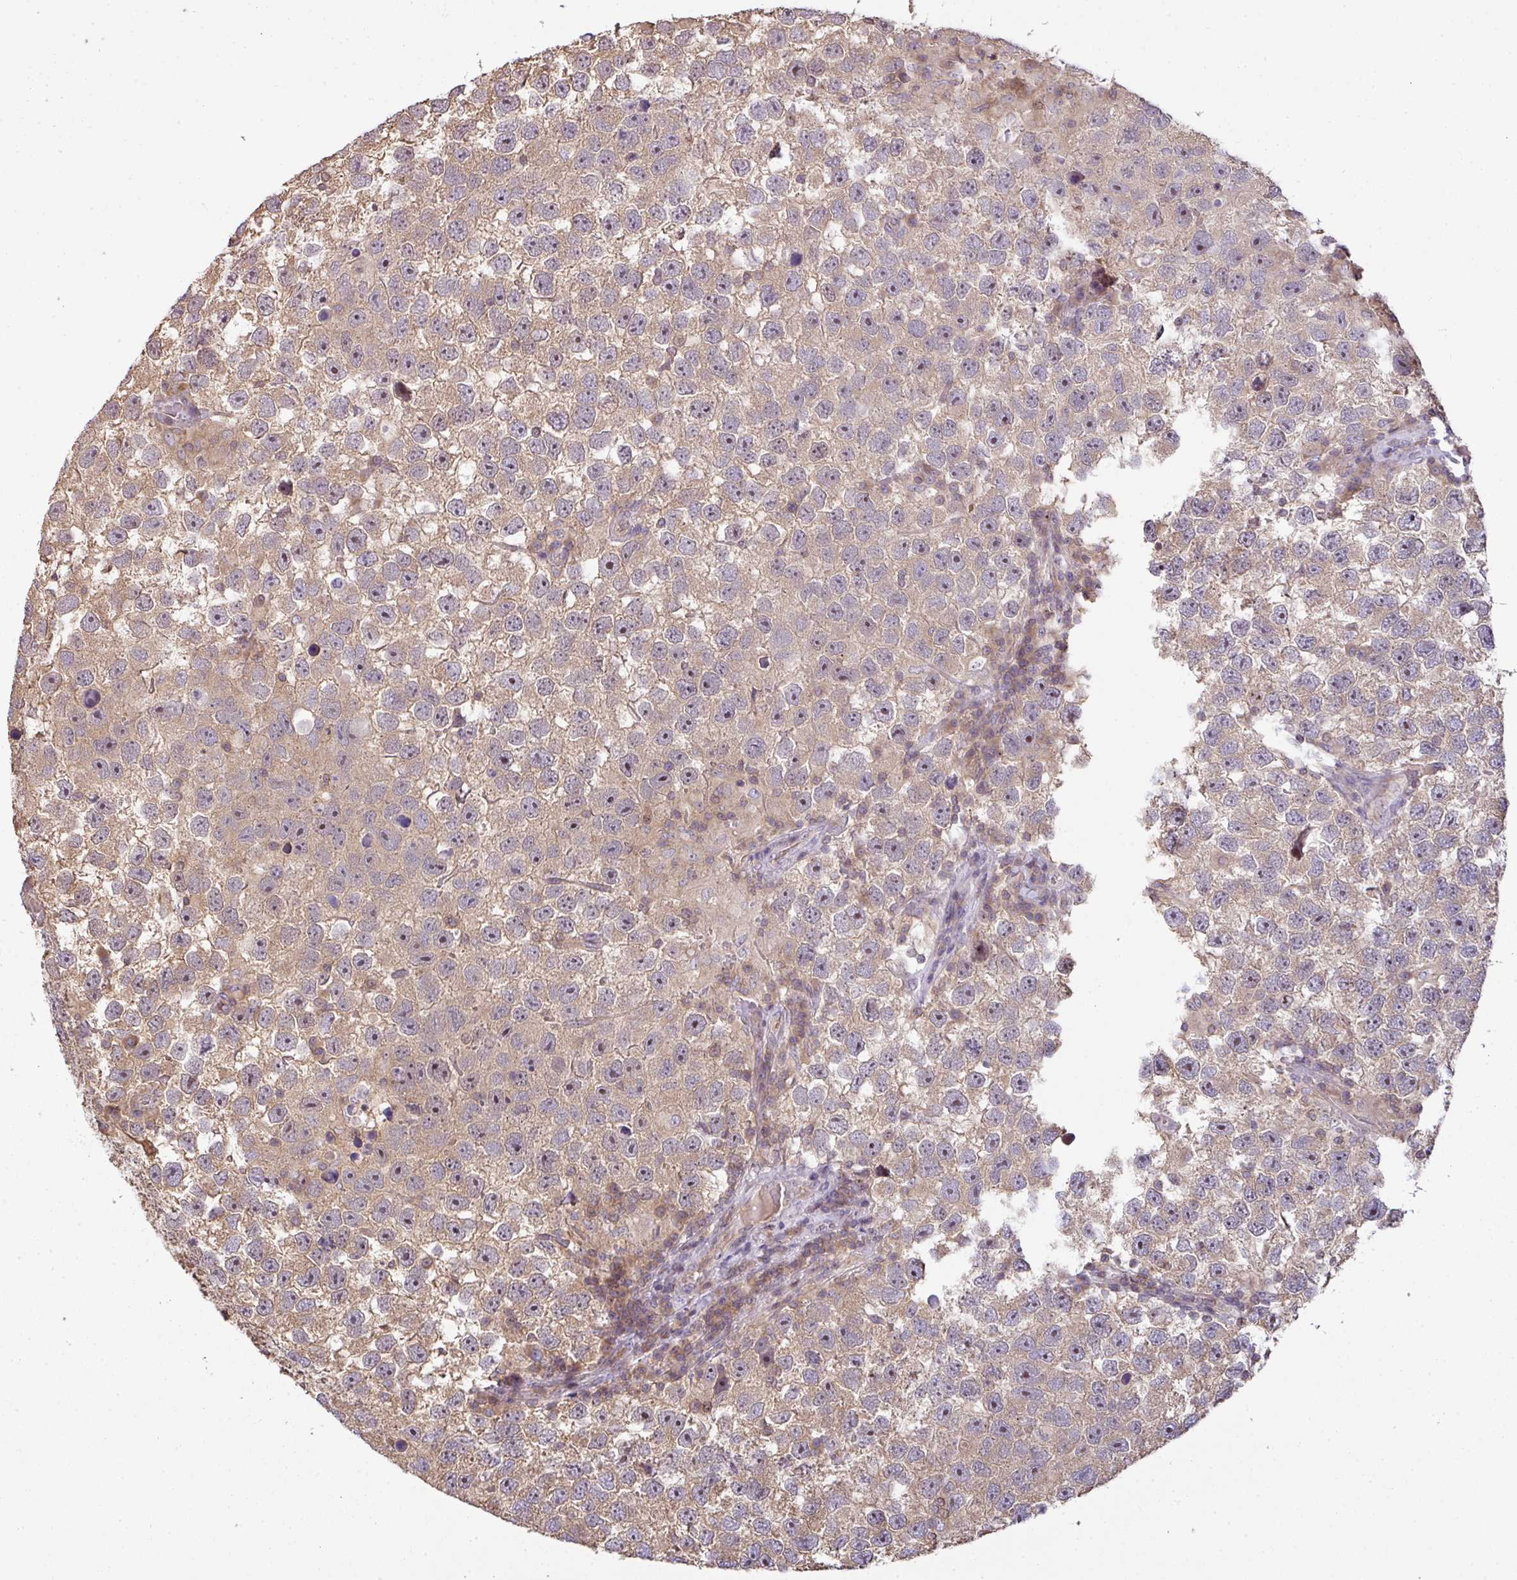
{"staining": {"intensity": "moderate", "quantity": ">75%", "location": "cytoplasmic/membranous,nuclear"}, "tissue": "testis cancer", "cell_type": "Tumor cells", "image_type": "cancer", "snomed": [{"axis": "morphology", "description": "Seminoma, NOS"}, {"axis": "topography", "description": "Testis"}], "caption": "Immunohistochemistry staining of testis seminoma, which displays medium levels of moderate cytoplasmic/membranous and nuclear expression in approximately >75% of tumor cells indicating moderate cytoplasmic/membranous and nuclear protein expression. The staining was performed using DAB (brown) for protein detection and nuclei were counterstained in hematoxylin (blue).", "gene": "VENTX", "patient": {"sex": "male", "age": 26}}